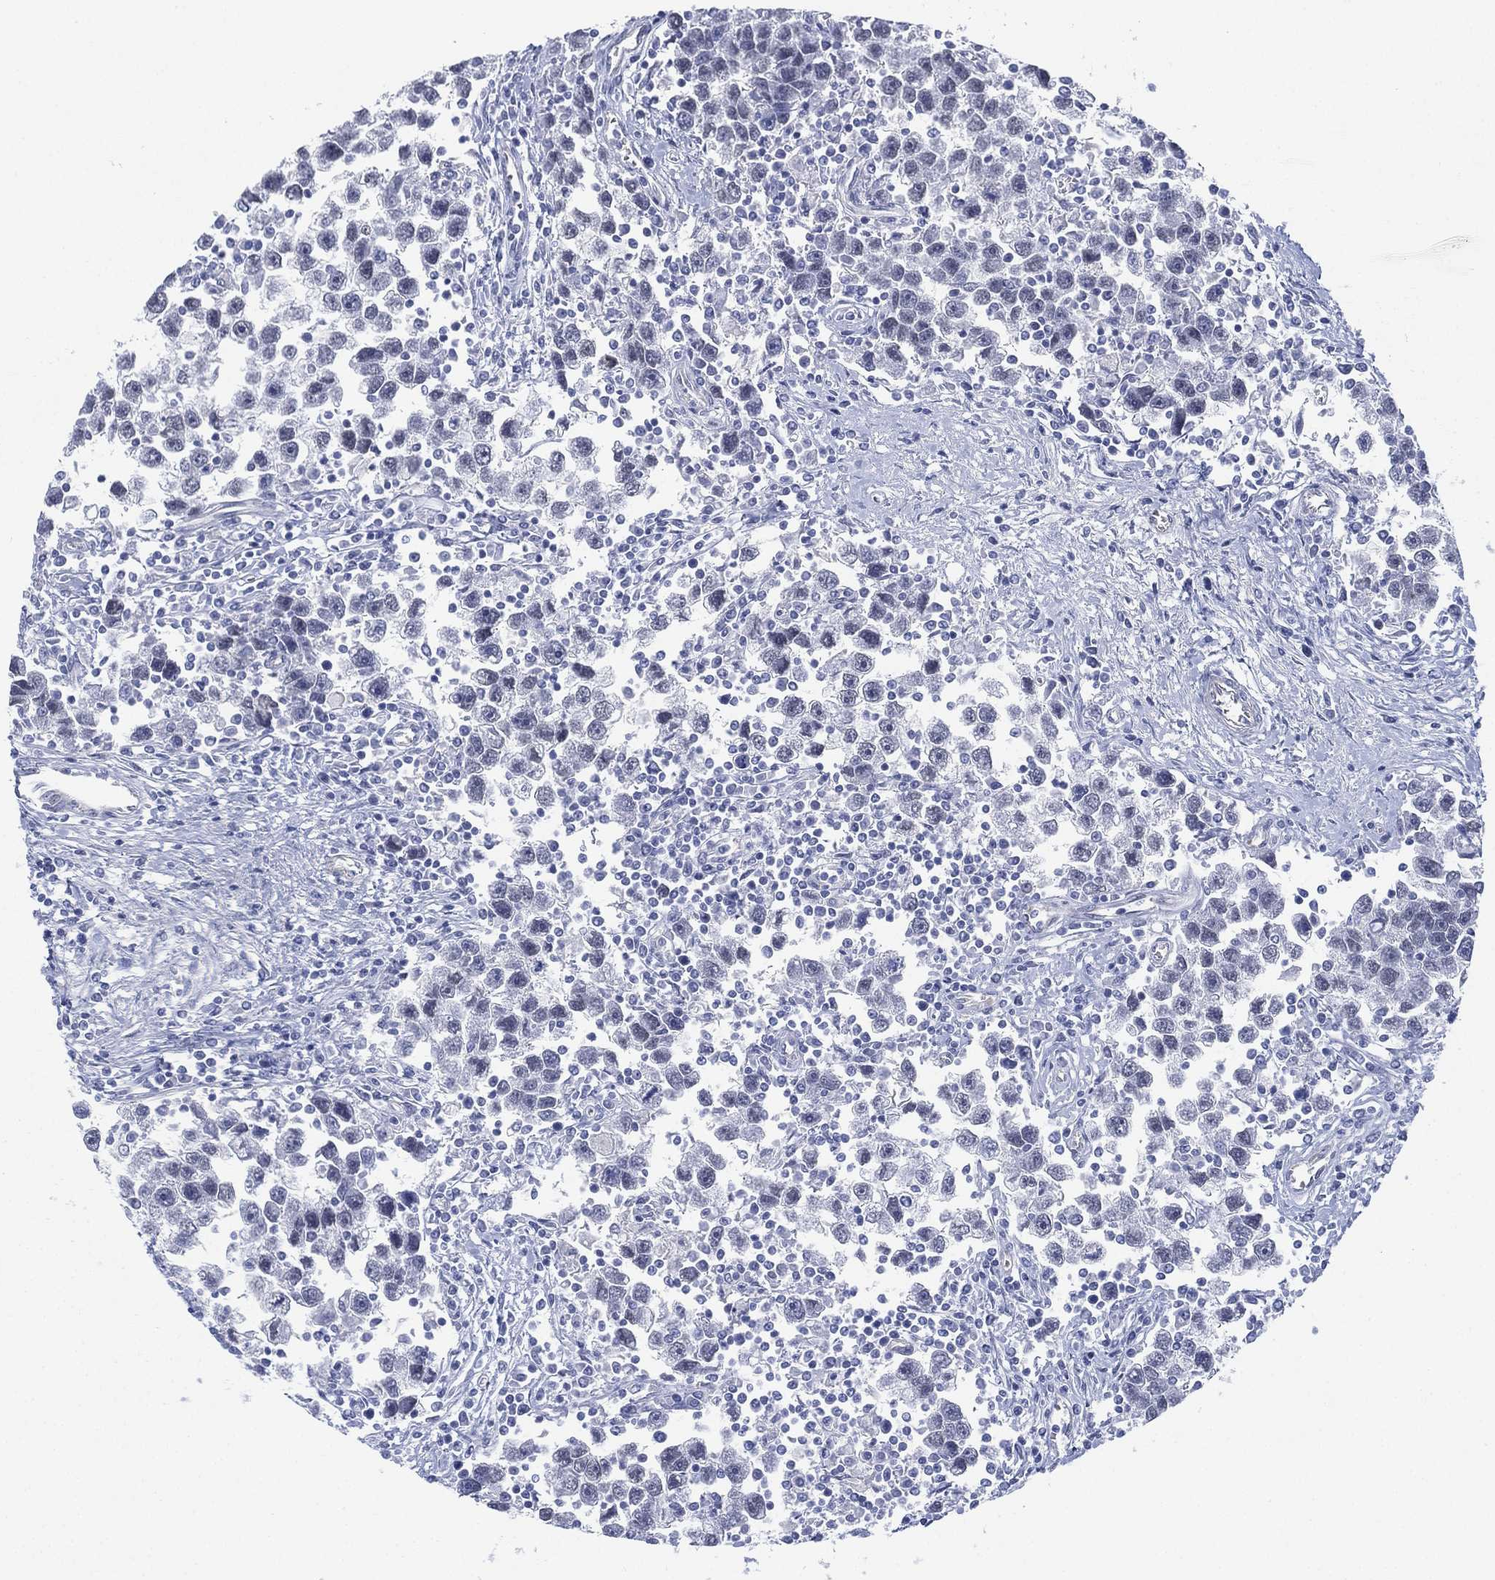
{"staining": {"intensity": "negative", "quantity": "none", "location": "none"}, "tissue": "testis cancer", "cell_type": "Tumor cells", "image_type": "cancer", "snomed": [{"axis": "morphology", "description": "Seminoma, NOS"}, {"axis": "topography", "description": "Testis"}], "caption": "The histopathology image demonstrates no significant expression in tumor cells of testis cancer (seminoma).", "gene": "PSKH2", "patient": {"sex": "male", "age": 30}}